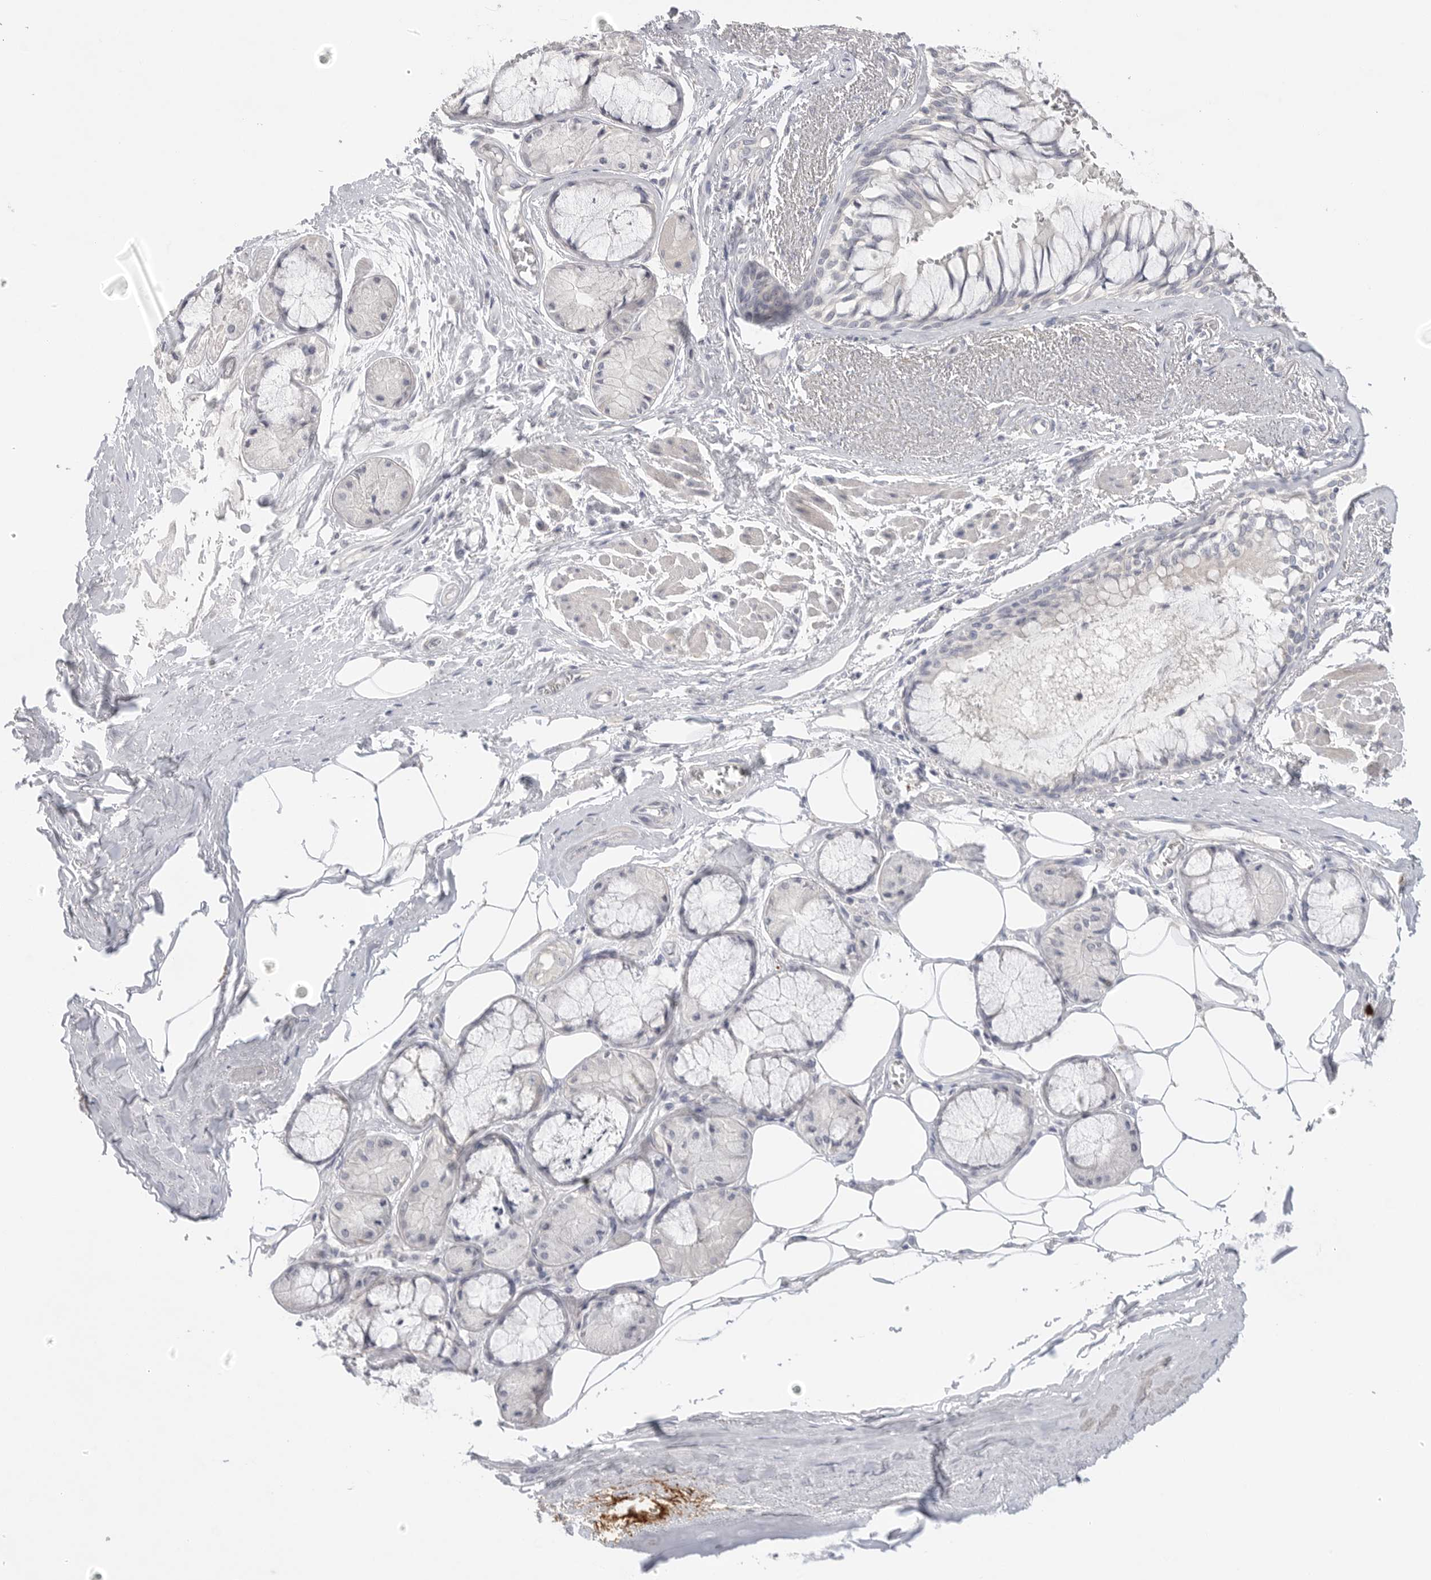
{"staining": {"intensity": "negative", "quantity": "none", "location": "none"}, "tissue": "bronchus", "cell_type": "Respiratory epithelial cells", "image_type": "normal", "snomed": [{"axis": "morphology", "description": "Normal tissue, NOS"}, {"axis": "topography", "description": "Bronchus"}], "caption": "A high-resolution image shows IHC staining of normal bronchus, which exhibits no significant positivity in respiratory epithelial cells.", "gene": "FBN2", "patient": {"sex": "male", "age": 66}}